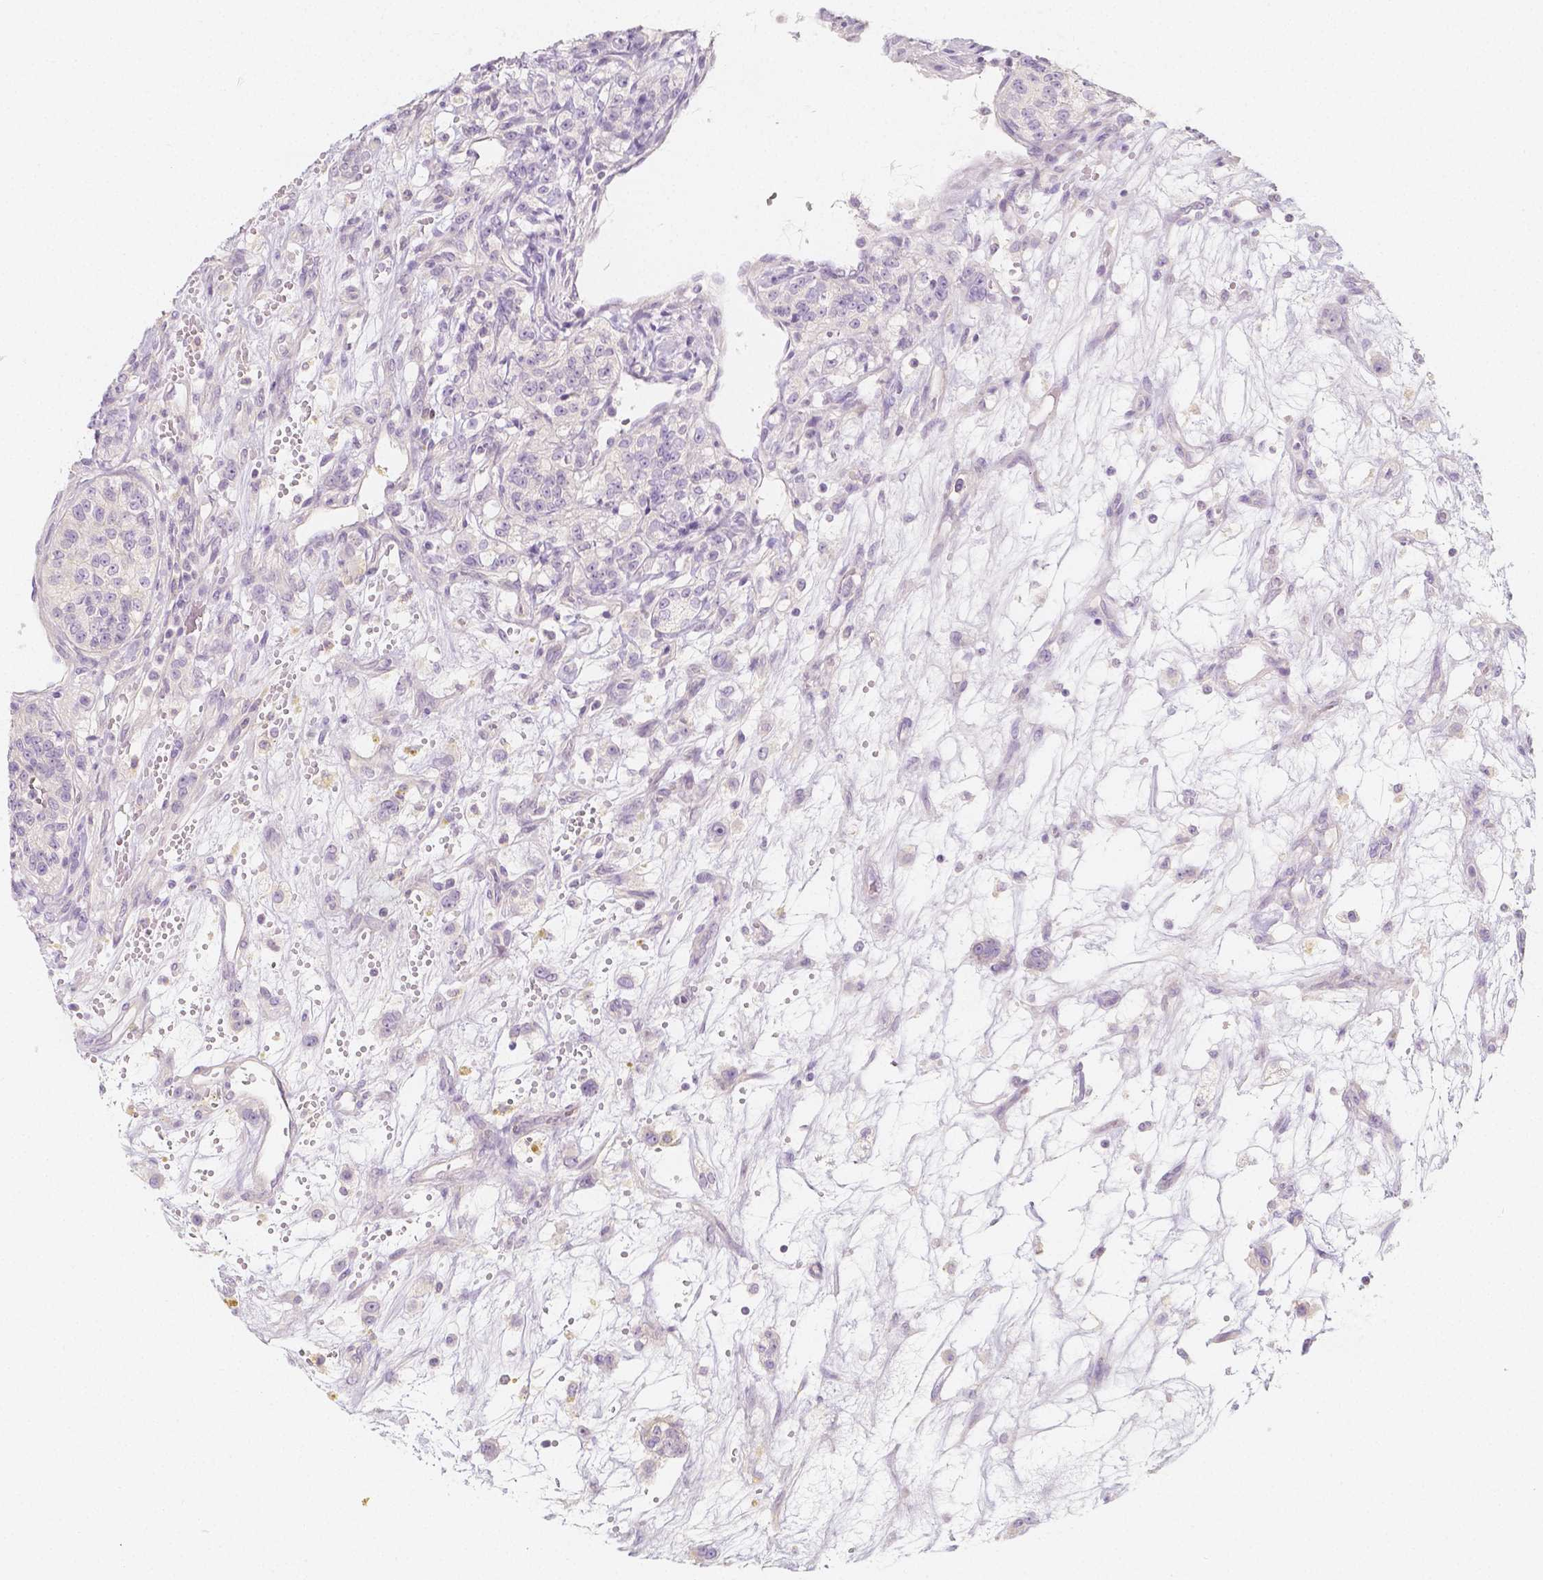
{"staining": {"intensity": "negative", "quantity": "none", "location": "none"}, "tissue": "renal cancer", "cell_type": "Tumor cells", "image_type": "cancer", "snomed": [{"axis": "morphology", "description": "Adenocarcinoma, NOS"}, {"axis": "topography", "description": "Kidney"}], "caption": "DAB (3,3'-diaminobenzidine) immunohistochemical staining of renal adenocarcinoma shows no significant staining in tumor cells.", "gene": "BATF", "patient": {"sex": "female", "age": 63}}